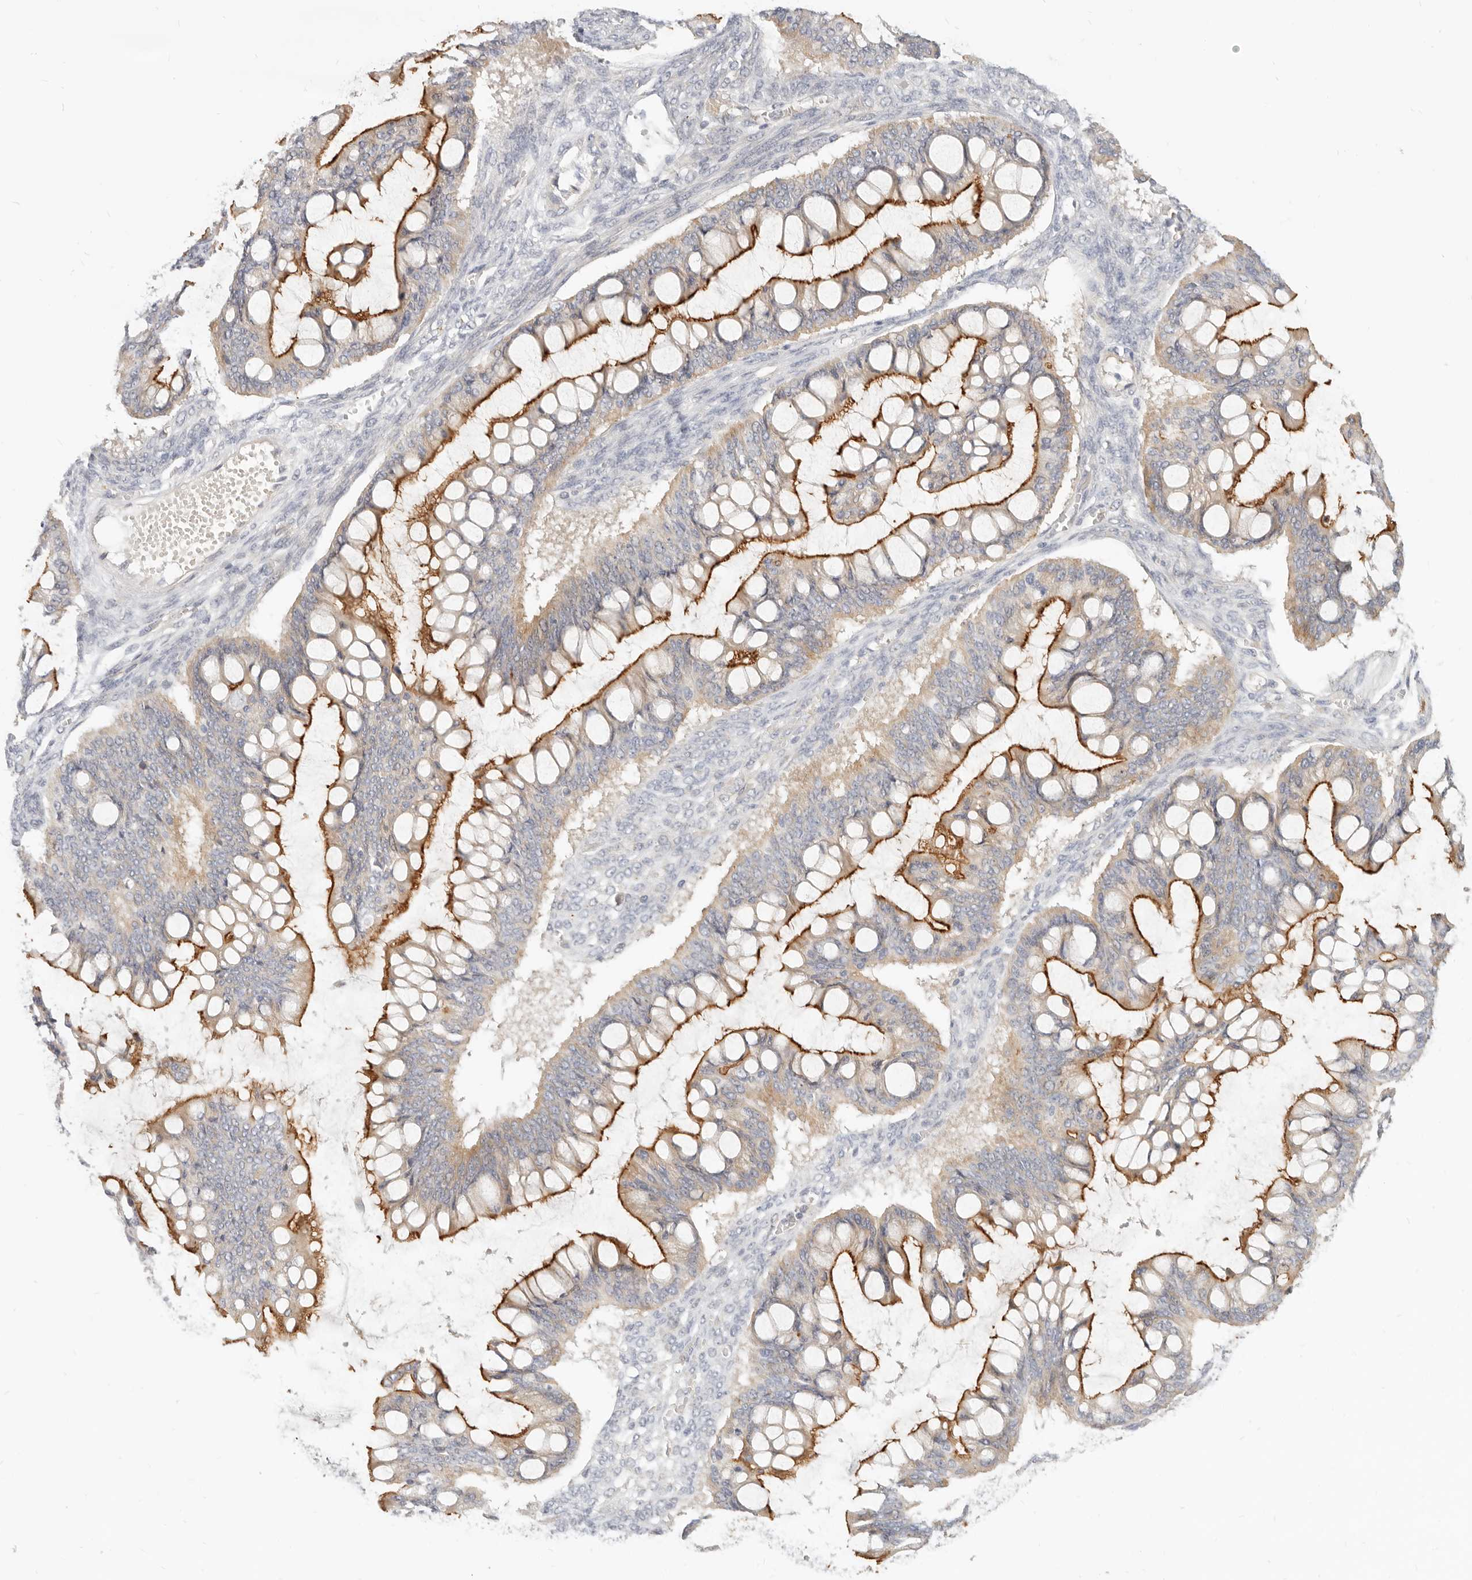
{"staining": {"intensity": "strong", "quantity": "25%-75%", "location": "cytoplasmic/membranous"}, "tissue": "ovarian cancer", "cell_type": "Tumor cells", "image_type": "cancer", "snomed": [{"axis": "morphology", "description": "Cystadenocarcinoma, mucinous, NOS"}, {"axis": "topography", "description": "Ovary"}], "caption": "Ovarian cancer (mucinous cystadenocarcinoma) stained for a protein (brown) displays strong cytoplasmic/membranous positive positivity in about 25%-75% of tumor cells.", "gene": "LTB4R2", "patient": {"sex": "female", "age": 73}}